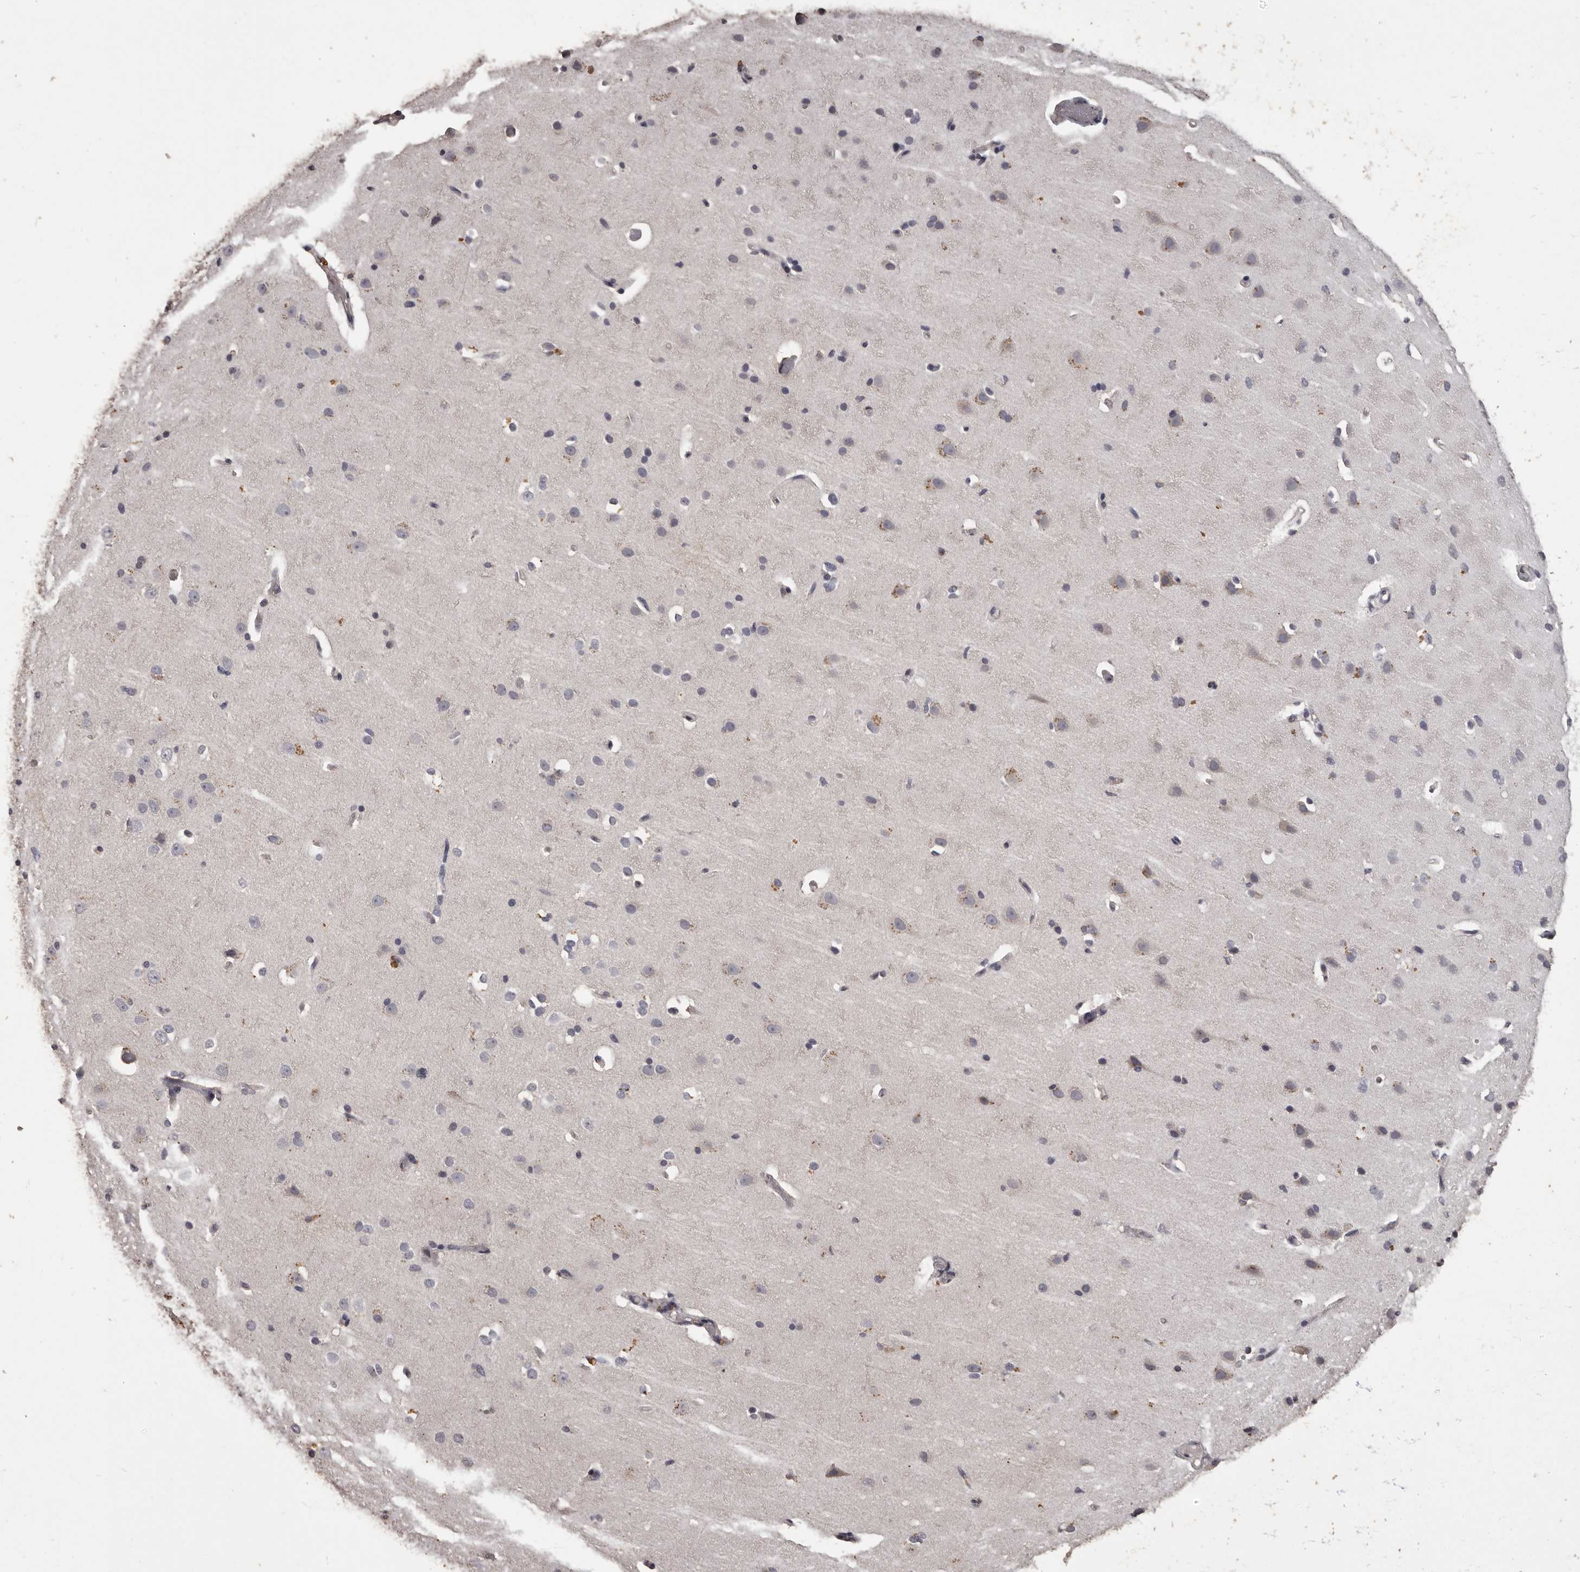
{"staining": {"intensity": "negative", "quantity": "none", "location": "none"}, "tissue": "cerebral cortex", "cell_type": "Endothelial cells", "image_type": "normal", "snomed": [{"axis": "morphology", "description": "Normal tissue, NOS"}, {"axis": "topography", "description": "Cerebral cortex"}], "caption": "The photomicrograph demonstrates no staining of endothelial cells in unremarkable cerebral cortex.", "gene": "GPR78", "patient": {"sex": "male", "age": 34}}